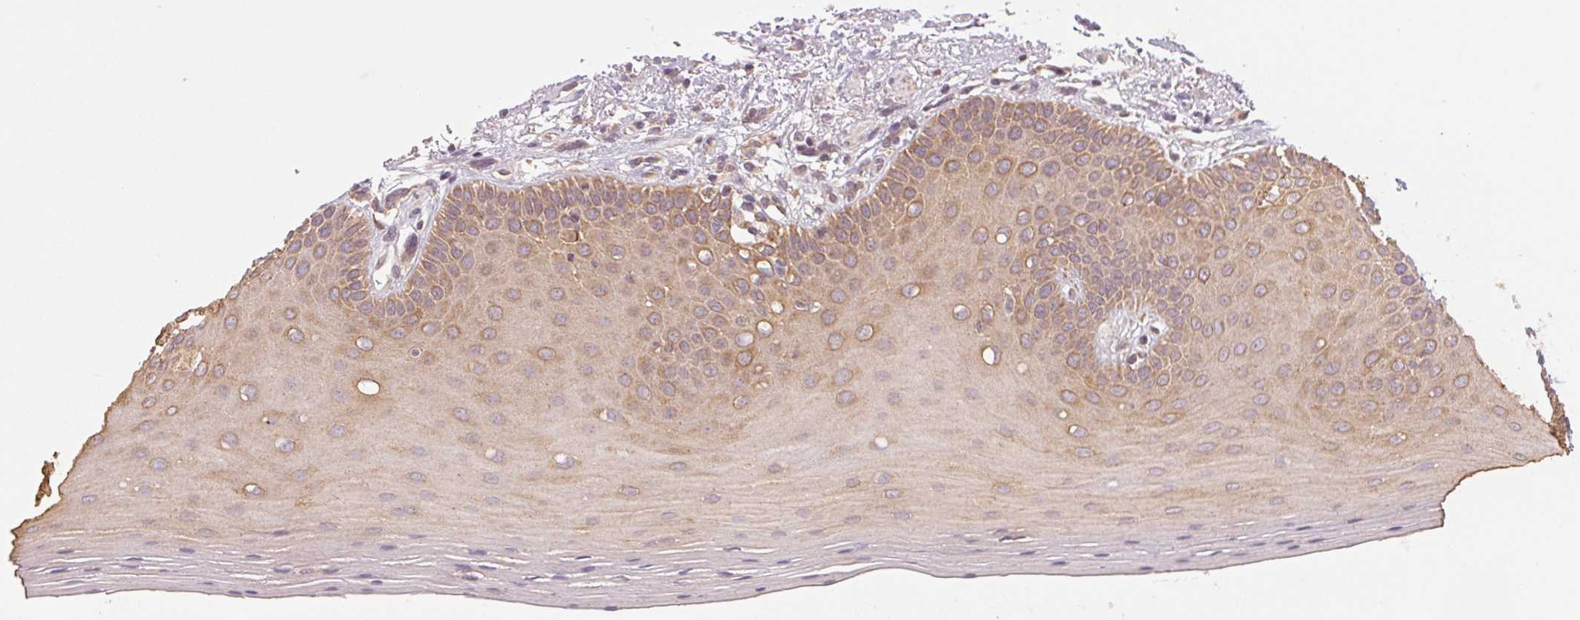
{"staining": {"intensity": "moderate", "quantity": ">75%", "location": "cytoplasmic/membranous"}, "tissue": "oral mucosa", "cell_type": "Squamous epithelial cells", "image_type": "normal", "snomed": [{"axis": "morphology", "description": "Normal tissue, NOS"}, {"axis": "morphology", "description": "Normal morphology"}, {"axis": "topography", "description": "Oral tissue"}], "caption": "Immunohistochemical staining of normal oral mucosa displays medium levels of moderate cytoplasmic/membranous positivity in about >75% of squamous epithelial cells.", "gene": "MAP3K5", "patient": {"sex": "female", "age": 76}}